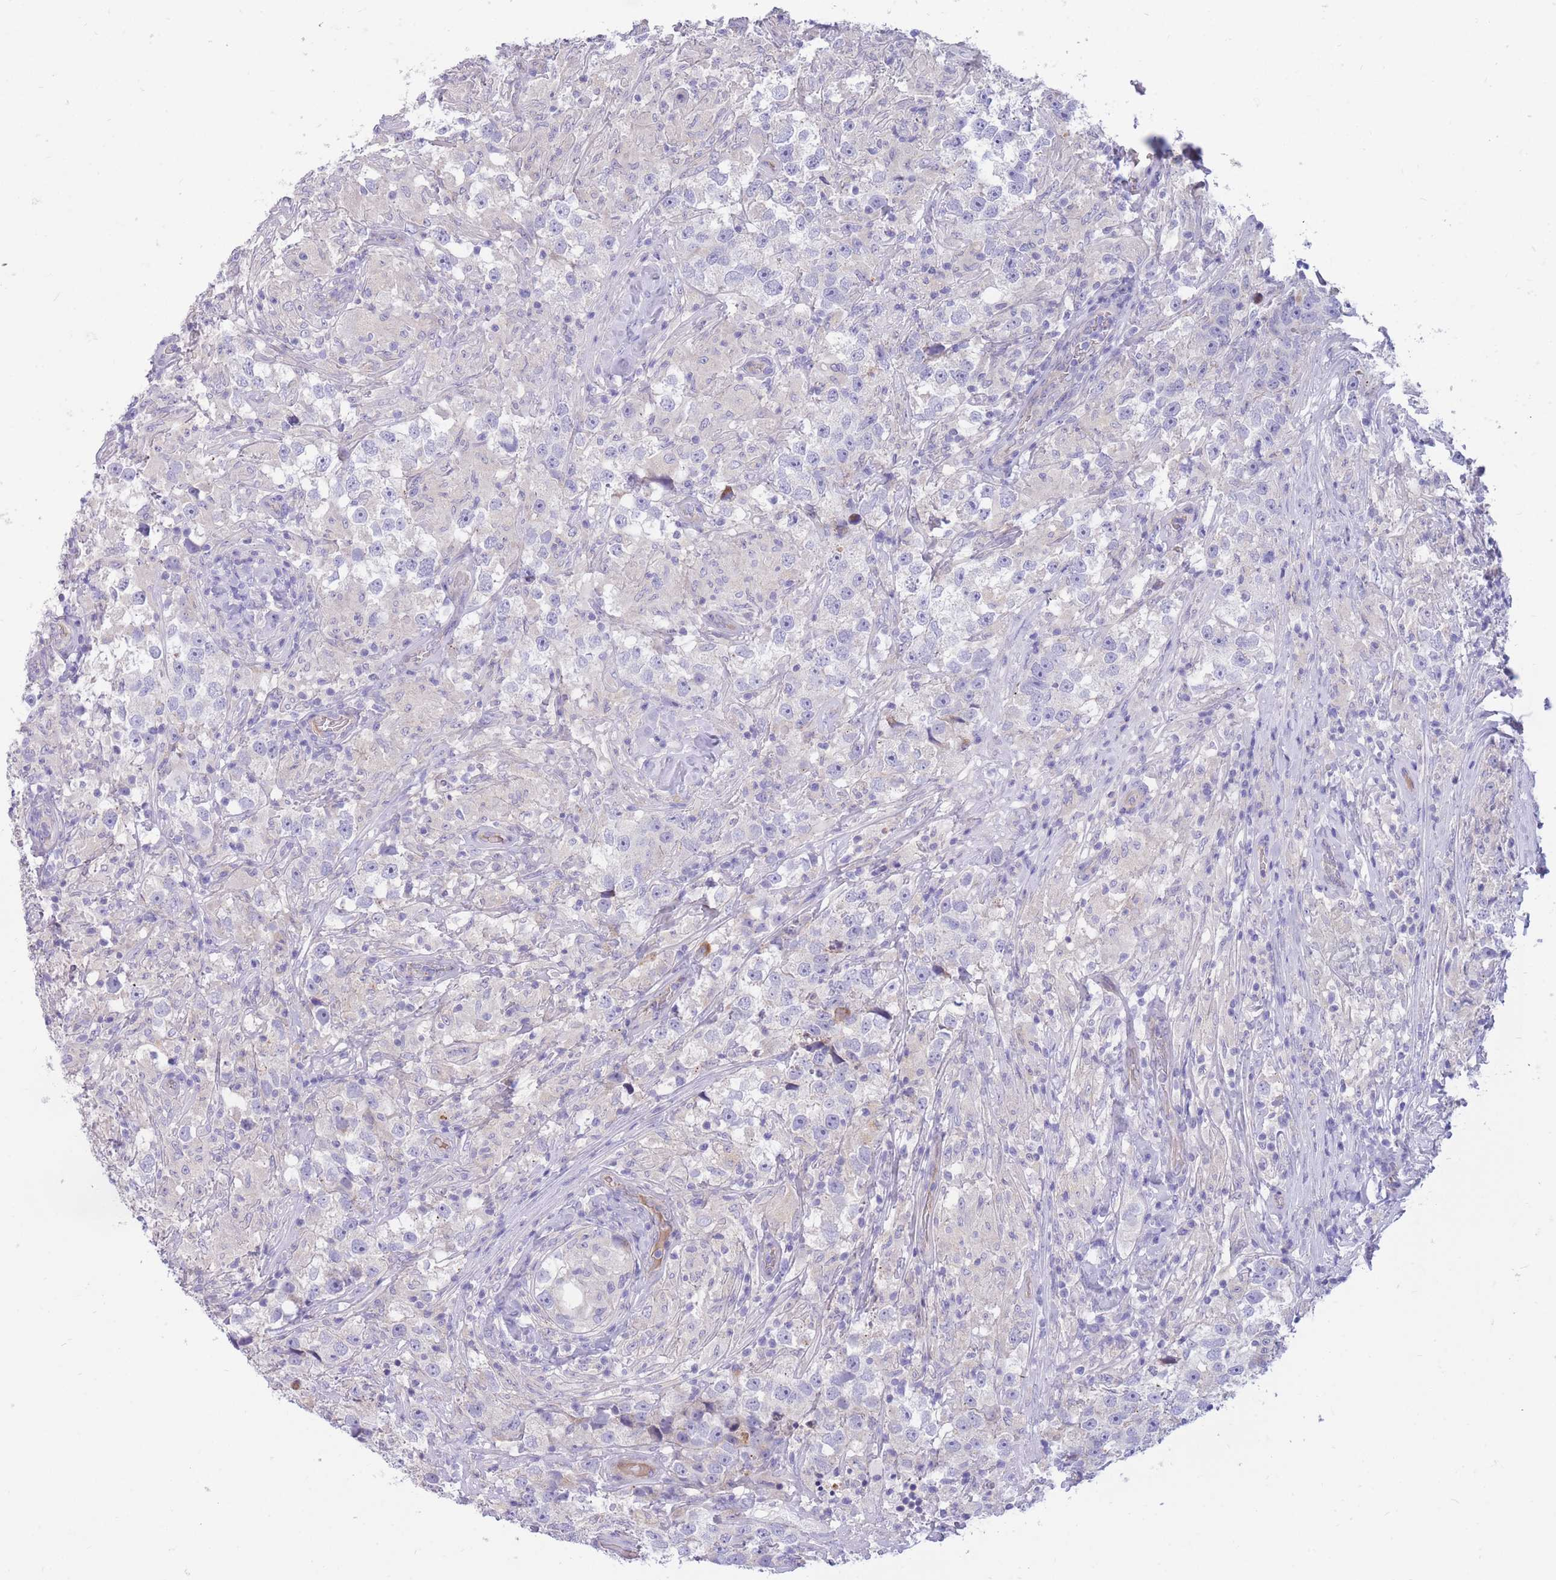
{"staining": {"intensity": "negative", "quantity": "none", "location": "none"}, "tissue": "testis cancer", "cell_type": "Tumor cells", "image_type": "cancer", "snomed": [{"axis": "morphology", "description": "Seminoma, NOS"}, {"axis": "topography", "description": "Testis"}], "caption": "Tumor cells are negative for brown protein staining in testis seminoma.", "gene": "SULT1A1", "patient": {"sex": "male", "age": 46}}